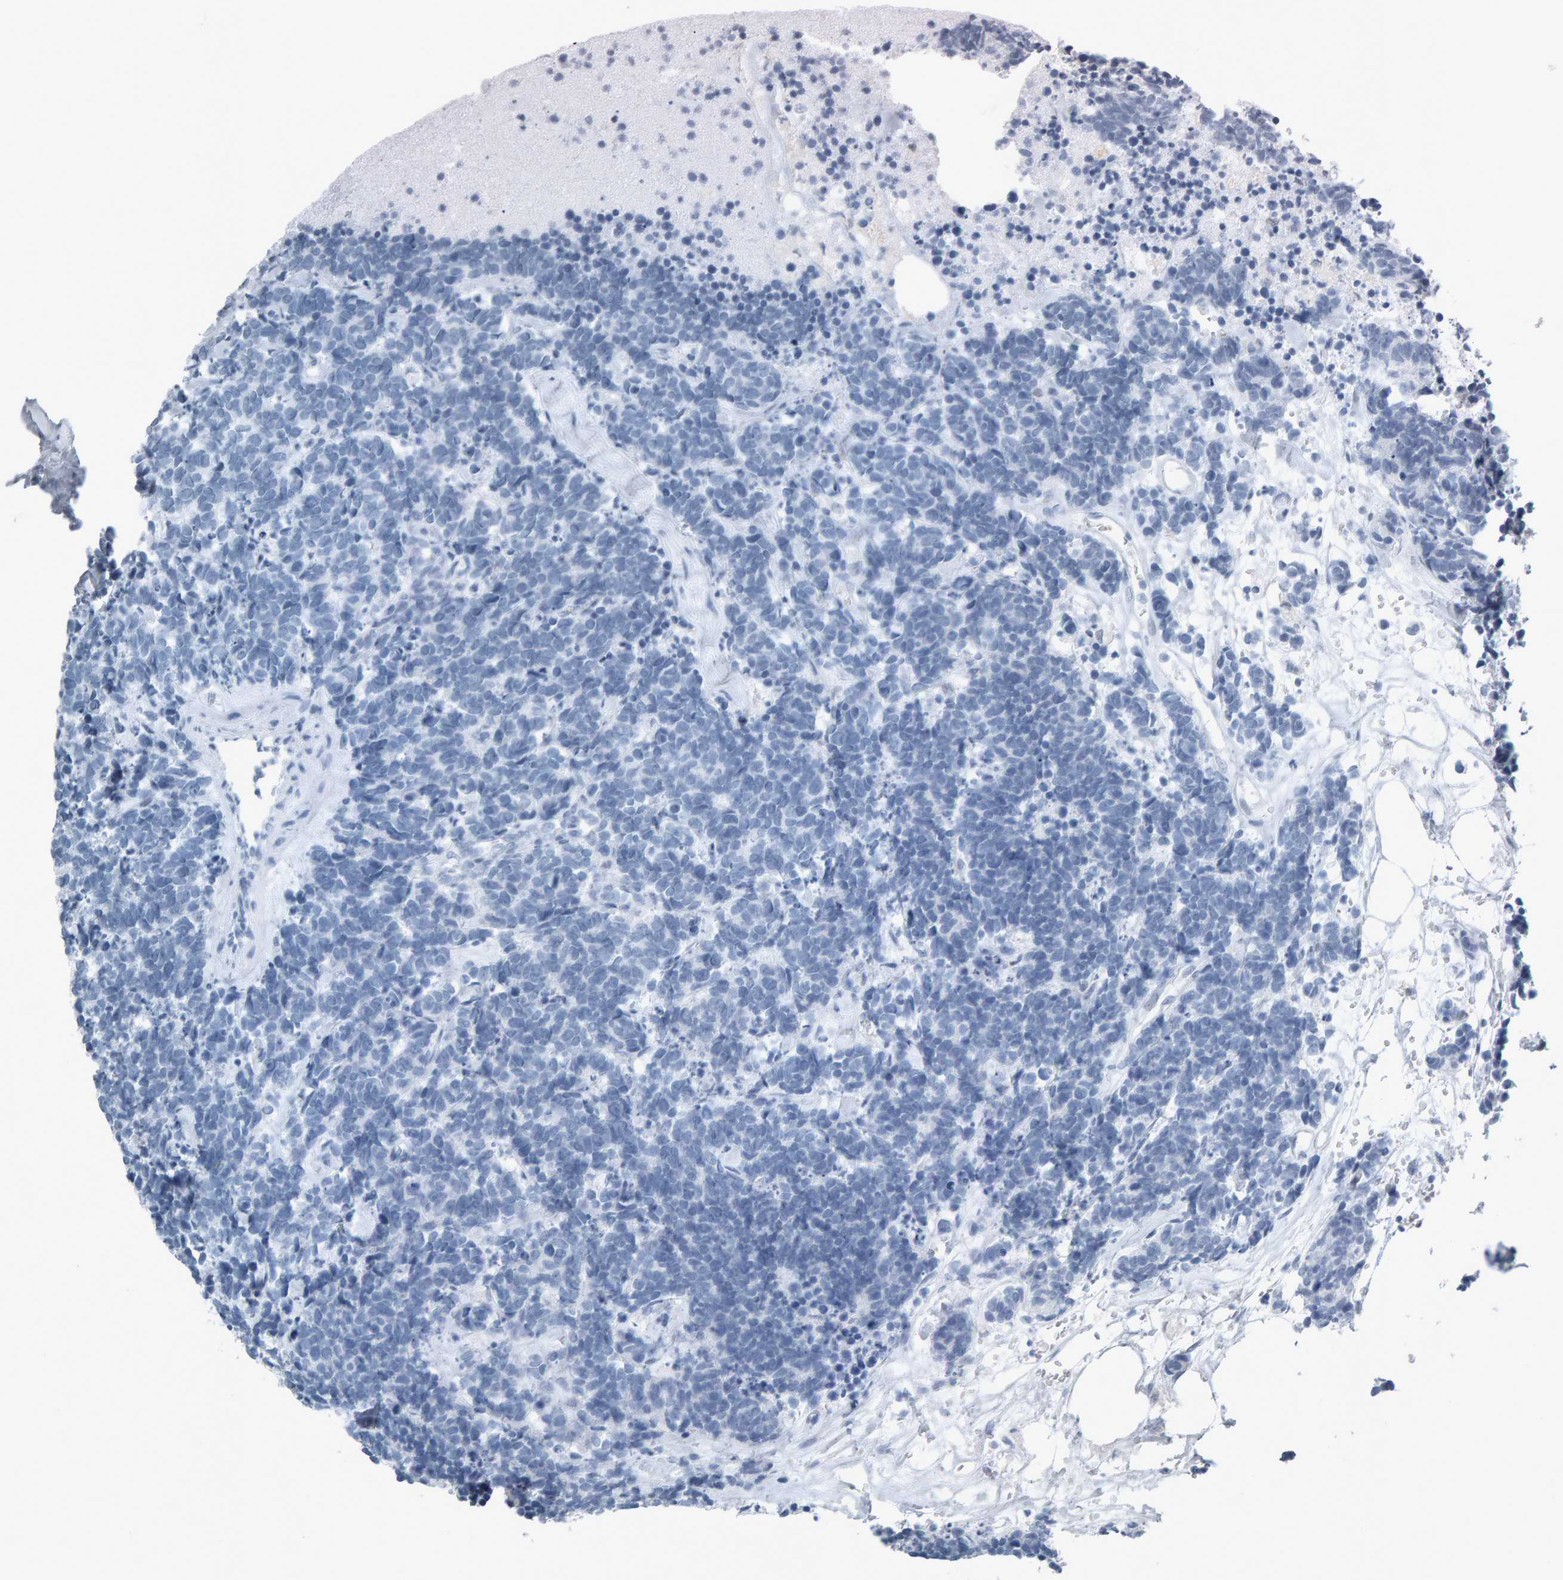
{"staining": {"intensity": "negative", "quantity": "none", "location": "none"}, "tissue": "carcinoid", "cell_type": "Tumor cells", "image_type": "cancer", "snomed": [{"axis": "morphology", "description": "Carcinoma, NOS"}, {"axis": "morphology", "description": "Carcinoid, malignant, NOS"}, {"axis": "topography", "description": "Urinary bladder"}], "caption": "Tumor cells show no significant protein expression in carcinoid.", "gene": "PYY", "patient": {"sex": "male", "age": 57}}